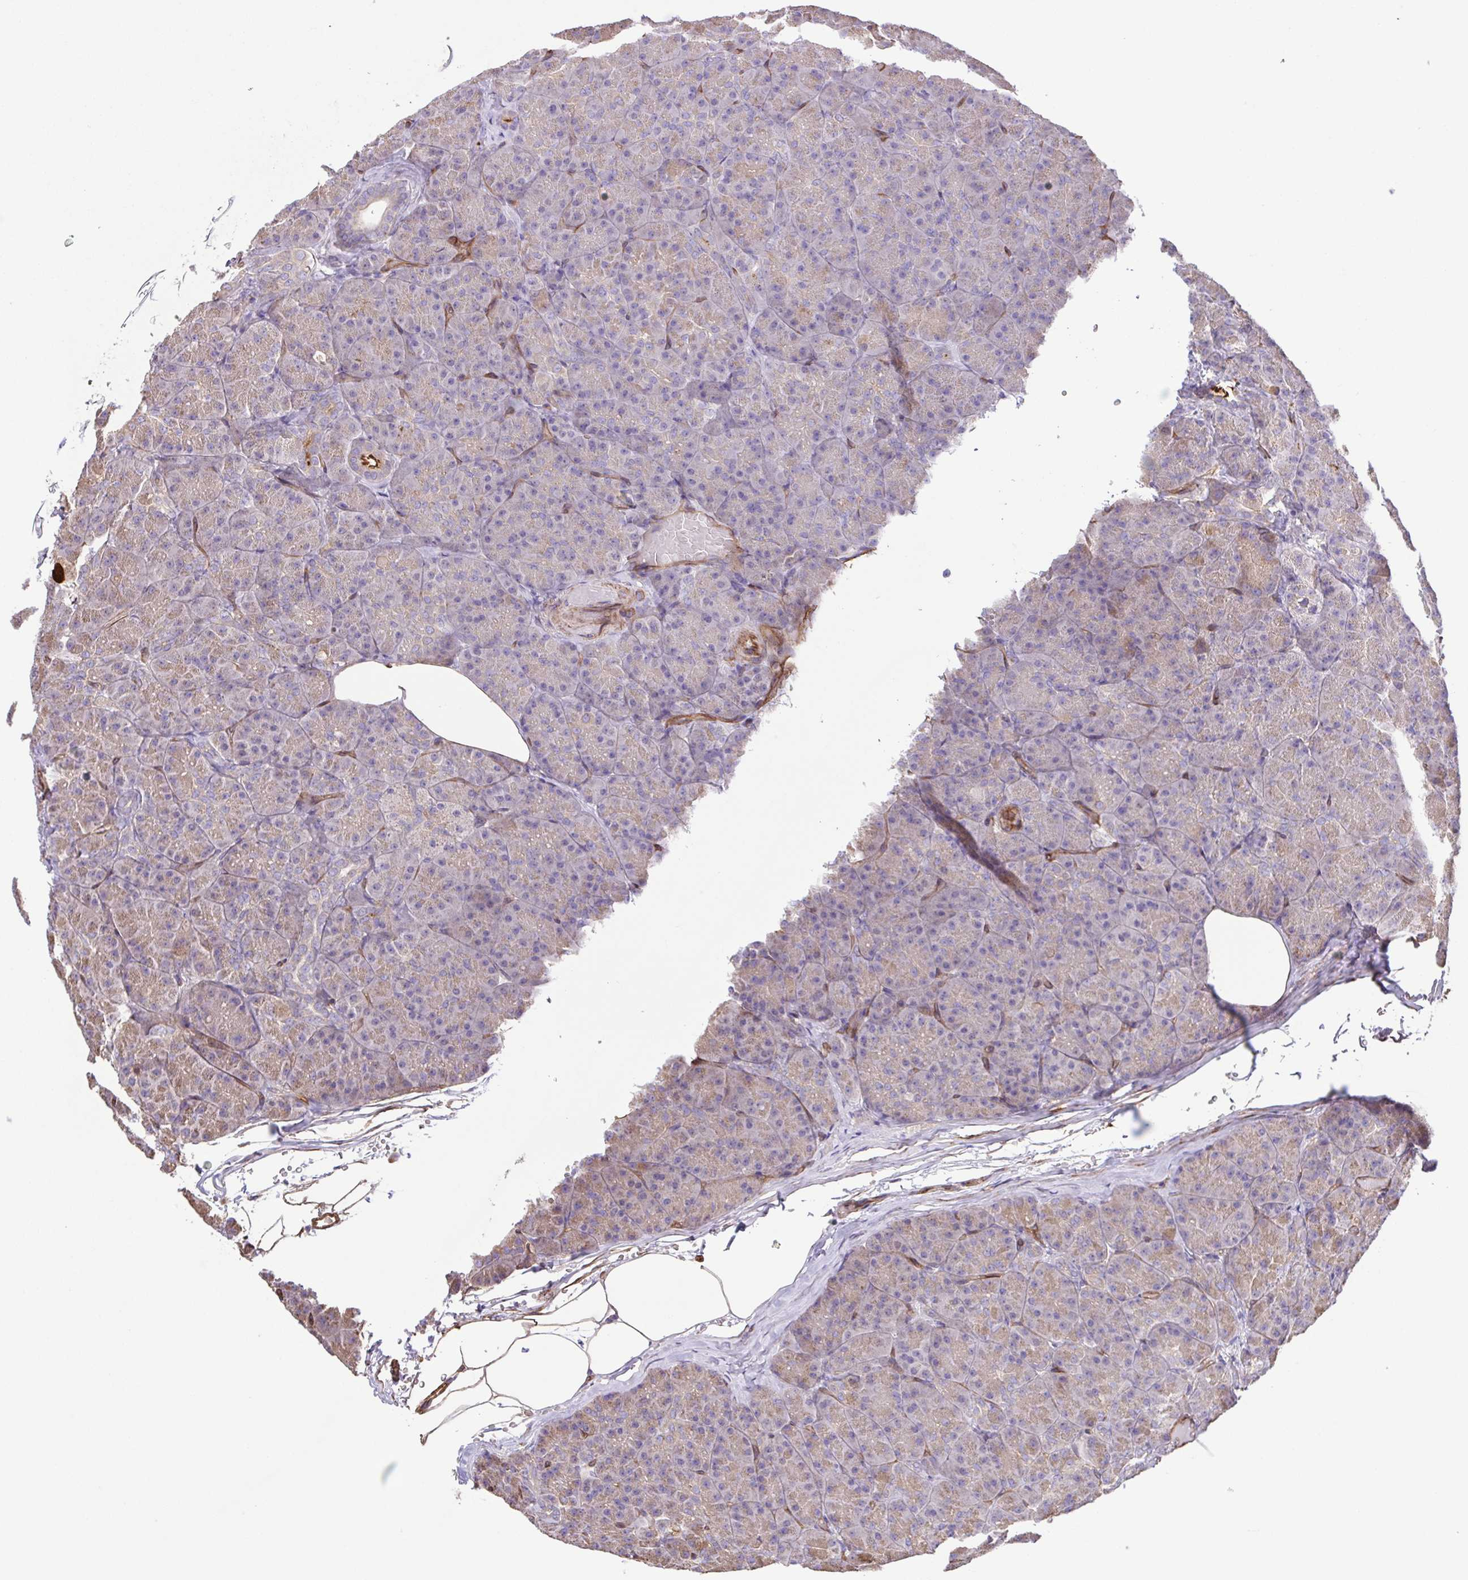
{"staining": {"intensity": "weak", "quantity": "<25%", "location": "cytoplasmic/membranous"}, "tissue": "pancreas", "cell_type": "Exocrine glandular cells", "image_type": "normal", "snomed": [{"axis": "morphology", "description": "Normal tissue, NOS"}, {"axis": "topography", "description": "Pancreas"}], "caption": "Immunohistochemistry (IHC) histopathology image of unremarkable pancreas: pancreas stained with DAB reveals no significant protein staining in exocrine glandular cells.", "gene": "FLT1", "patient": {"sex": "male", "age": 57}}